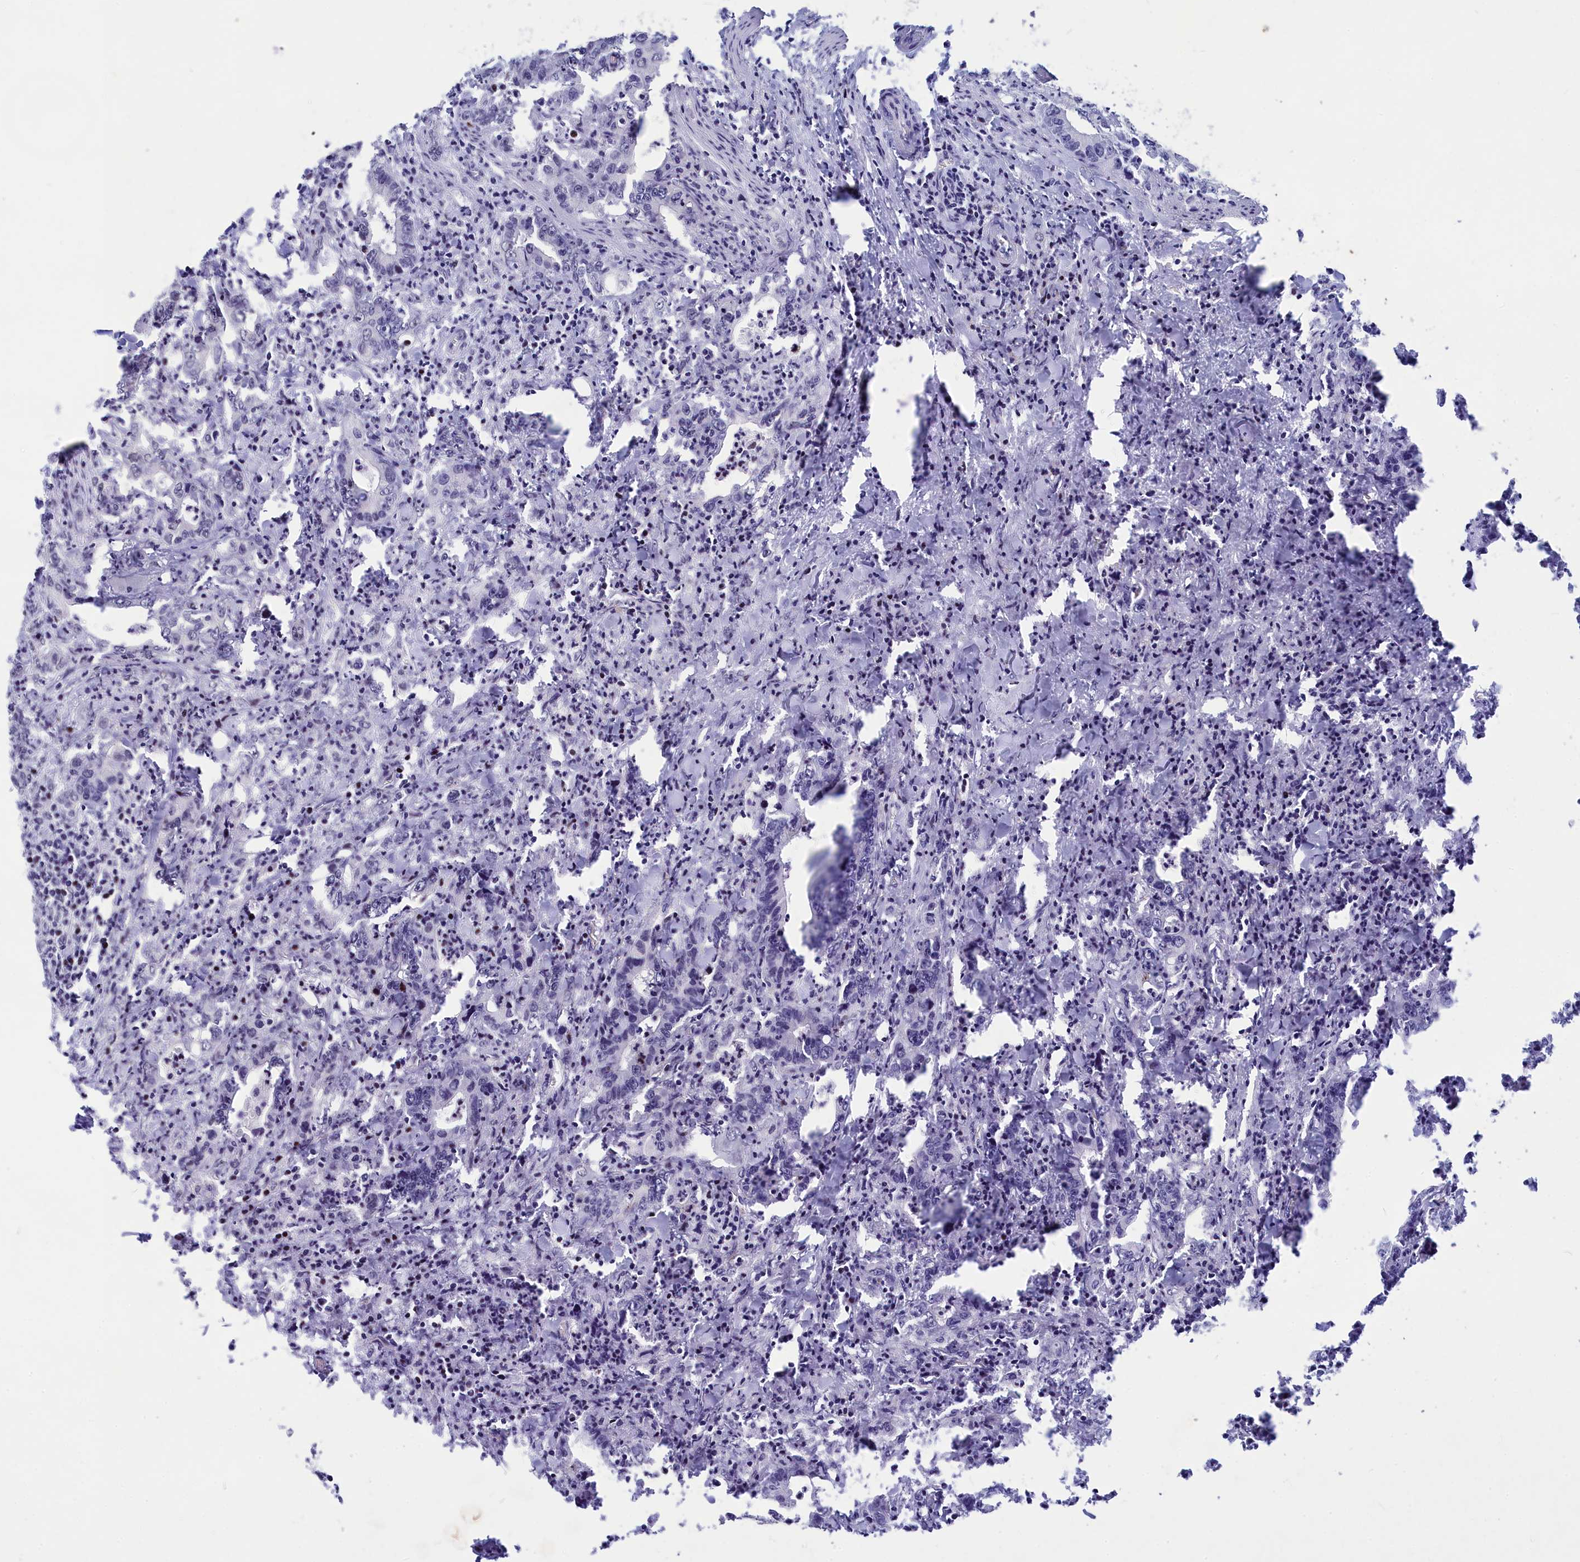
{"staining": {"intensity": "negative", "quantity": "none", "location": "none"}, "tissue": "colorectal cancer", "cell_type": "Tumor cells", "image_type": "cancer", "snomed": [{"axis": "morphology", "description": "Adenocarcinoma, NOS"}, {"axis": "topography", "description": "Colon"}], "caption": "High magnification brightfield microscopy of adenocarcinoma (colorectal) stained with DAB (3,3'-diaminobenzidine) (brown) and counterstained with hematoxylin (blue): tumor cells show no significant expression. (DAB immunohistochemistry, high magnification).", "gene": "NSA2", "patient": {"sex": "female", "age": 75}}